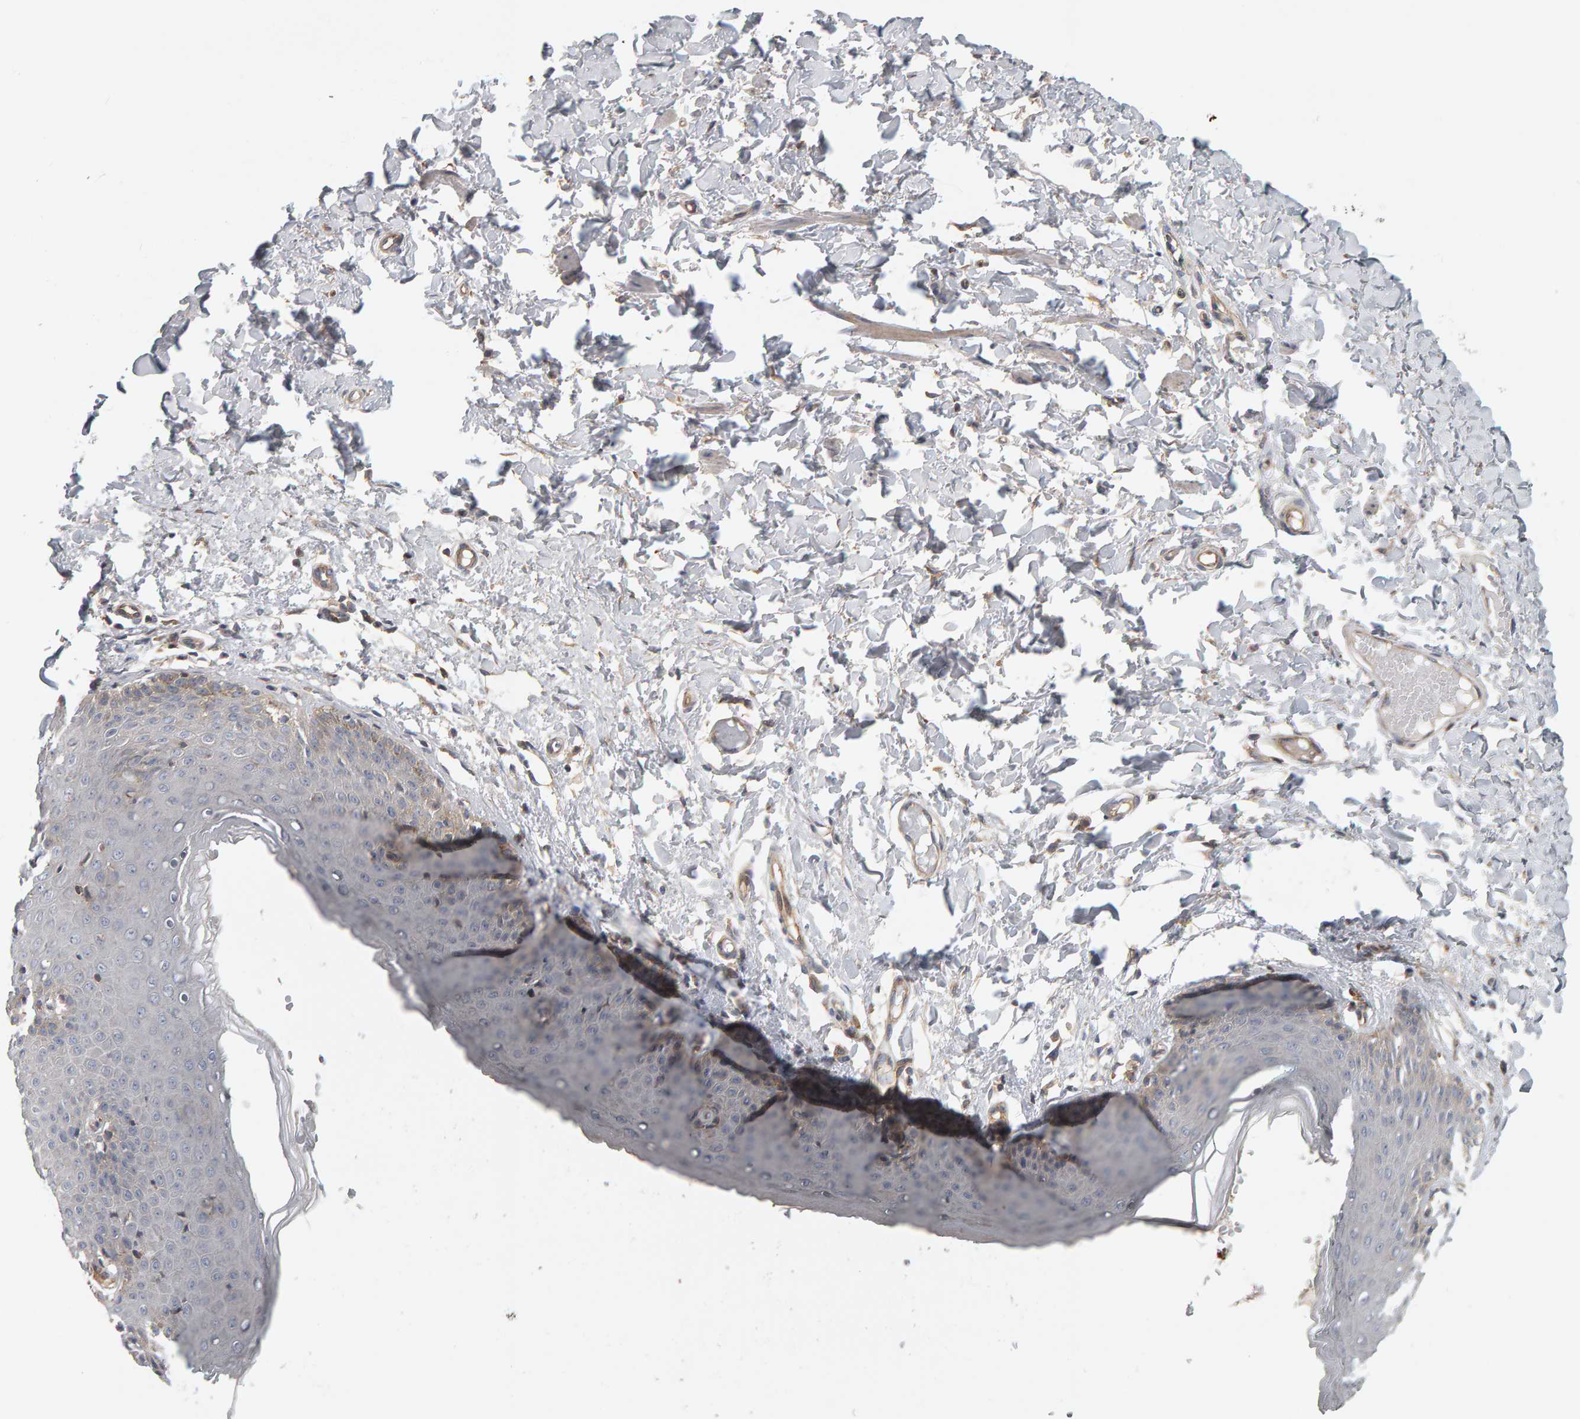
{"staining": {"intensity": "moderate", "quantity": "<25%", "location": "cytoplasmic/membranous"}, "tissue": "skin", "cell_type": "Epidermal cells", "image_type": "normal", "snomed": [{"axis": "morphology", "description": "Normal tissue, NOS"}, {"axis": "topography", "description": "Vulva"}], "caption": "Unremarkable skin was stained to show a protein in brown. There is low levels of moderate cytoplasmic/membranous positivity in about <25% of epidermal cells. Nuclei are stained in blue.", "gene": "C9orf72", "patient": {"sex": "female", "age": 66}}